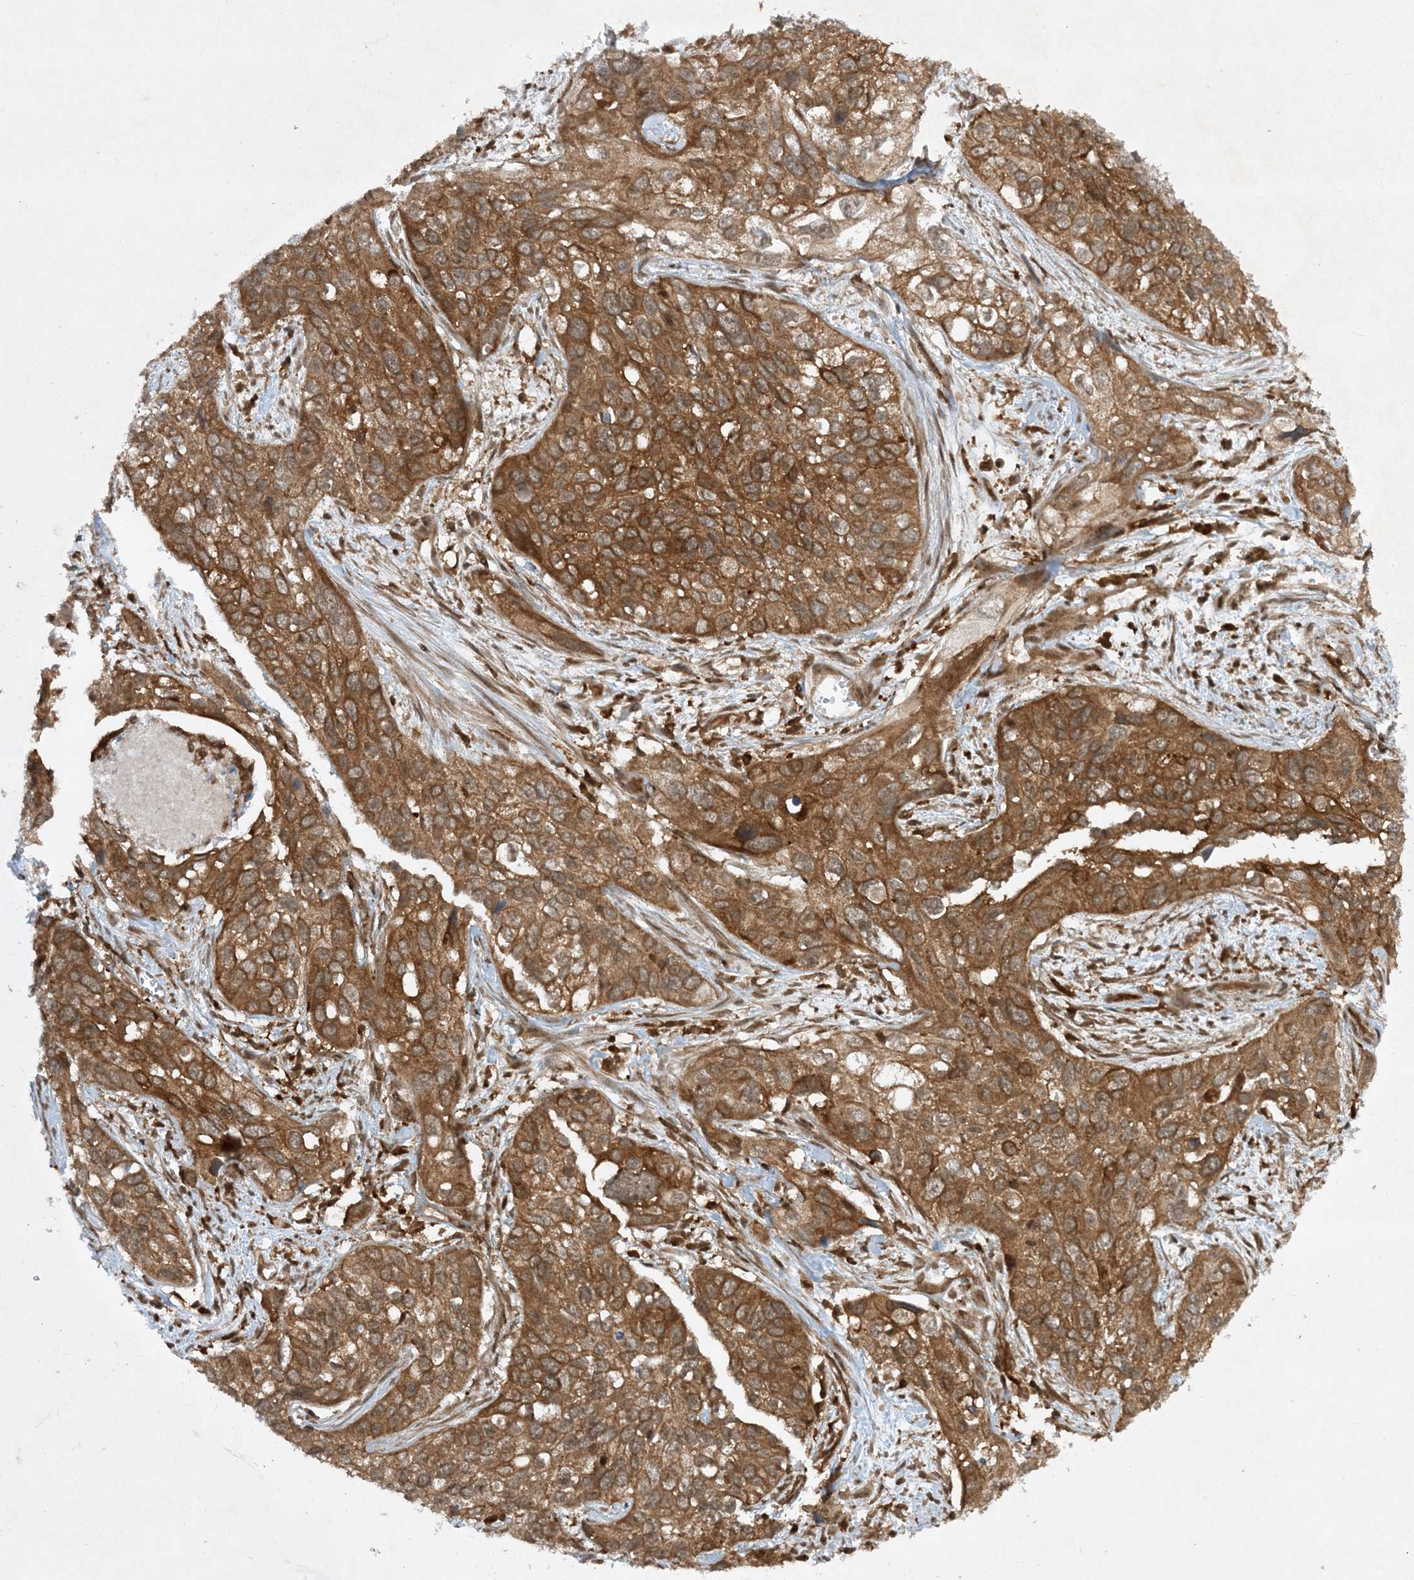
{"staining": {"intensity": "moderate", "quantity": ">75%", "location": "cytoplasmic/membranous"}, "tissue": "cervical cancer", "cell_type": "Tumor cells", "image_type": "cancer", "snomed": [{"axis": "morphology", "description": "Squamous cell carcinoma, NOS"}, {"axis": "topography", "description": "Cervix"}], "caption": "Human cervical squamous cell carcinoma stained with a protein marker reveals moderate staining in tumor cells.", "gene": "CERT1", "patient": {"sex": "female", "age": 55}}